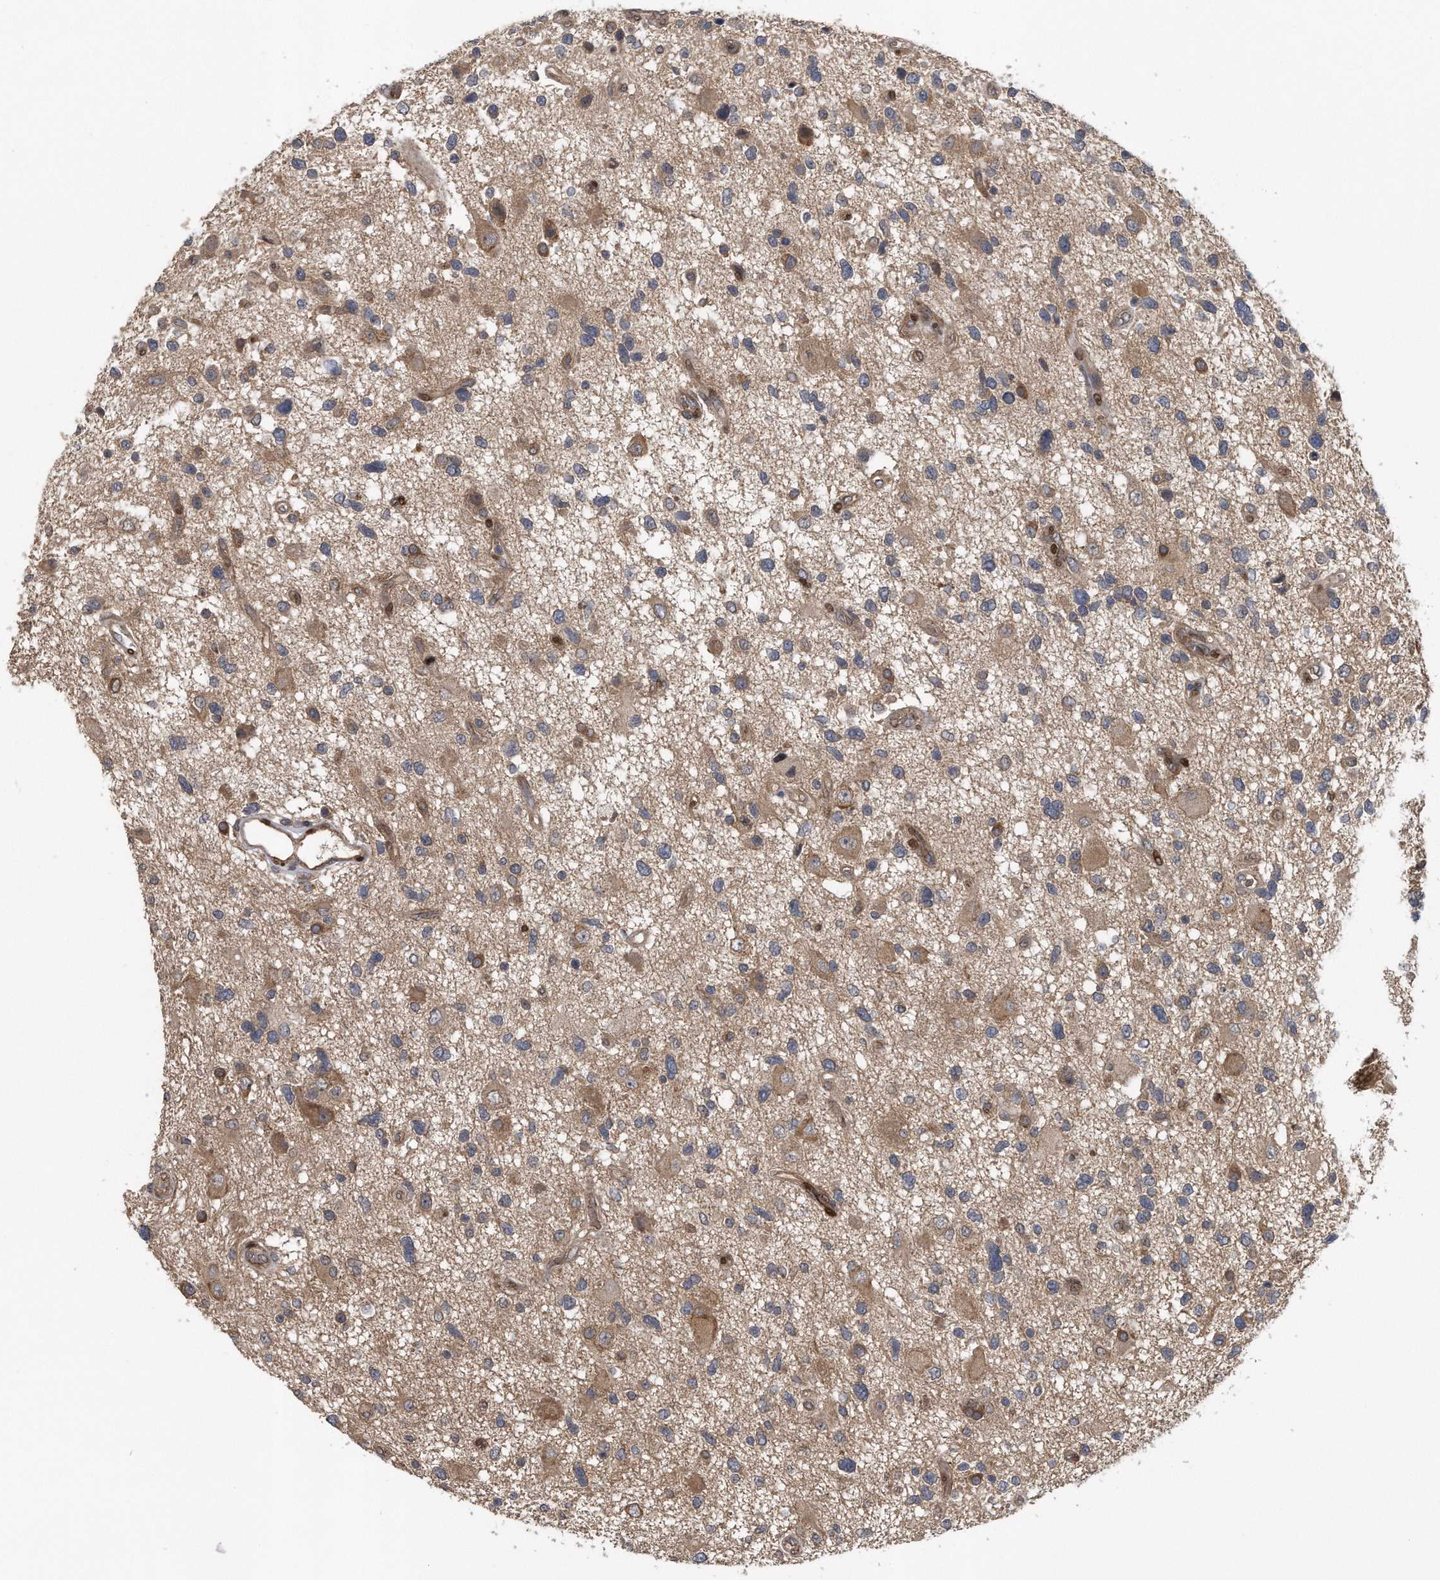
{"staining": {"intensity": "weak", "quantity": "25%-75%", "location": "cytoplasmic/membranous"}, "tissue": "glioma", "cell_type": "Tumor cells", "image_type": "cancer", "snomed": [{"axis": "morphology", "description": "Glioma, malignant, High grade"}, {"axis": "topography", "description": "Brain"}], "caption": "A low amount of weak cytoplasmic/membranous positivity is identified in approximately 25%-75% of tumor cells in malignant glioma (high-grade) tissue.", "gene": "ZNF79", "patient": {"sex": "male", "age": 33}}